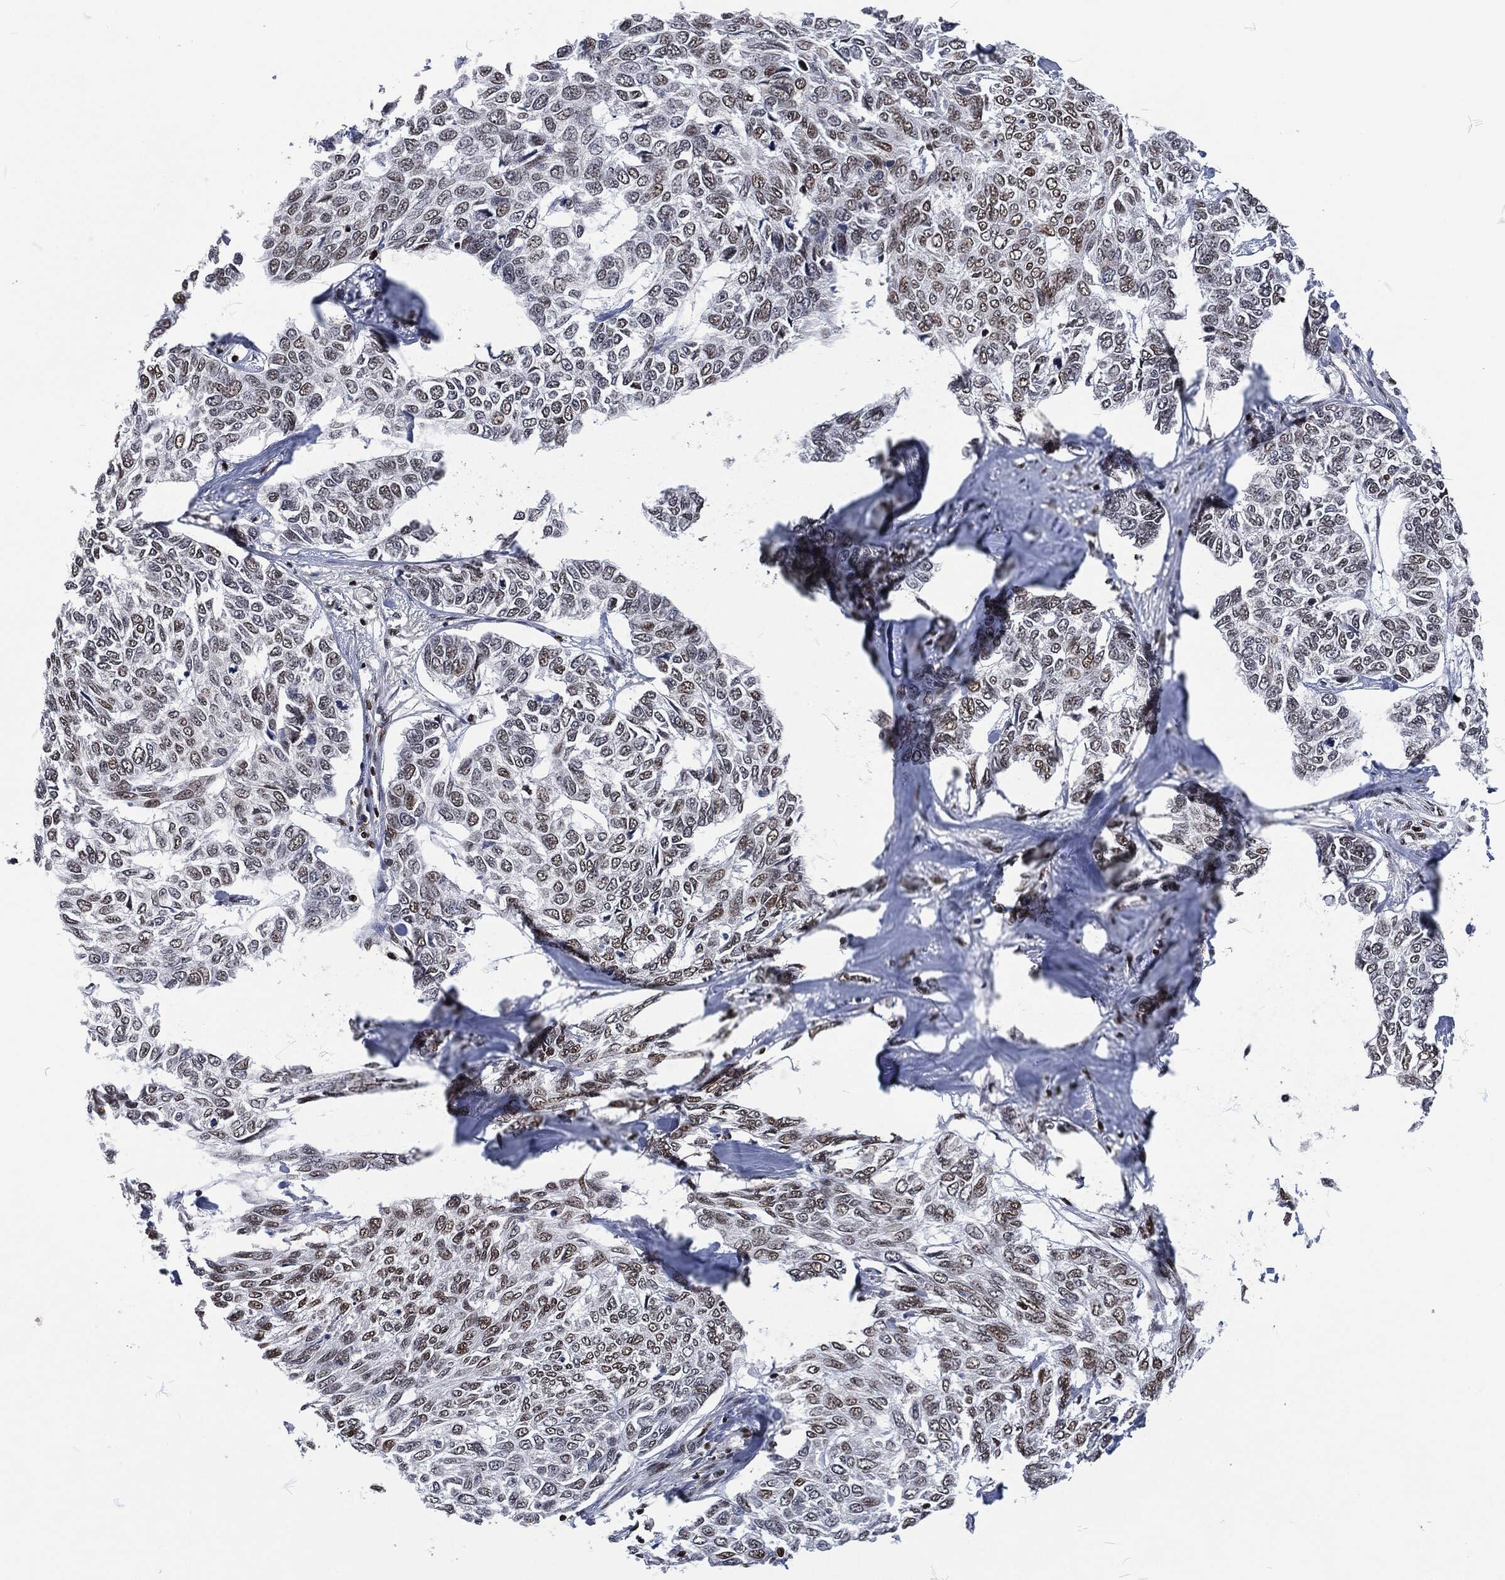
{"staining": {"intensity": "moderate", "quantity": "<25%", "location": "nuclear"}, "tissue": "skin cancer", "cell_type": "Tumor cells", "image_type": "cancer", "snomed": [{"axis": "morphology", "description": "Basal cell carcinoma"}, {"axis": "topography", "description": "Skin"}], "caption": "Skin cancer (basal cell carcinoma) stained for a protein displays moderate nuclear positivity in tumor cells.", "gene": "DCPS", "patient": {"sex": "female", "age": 65}}